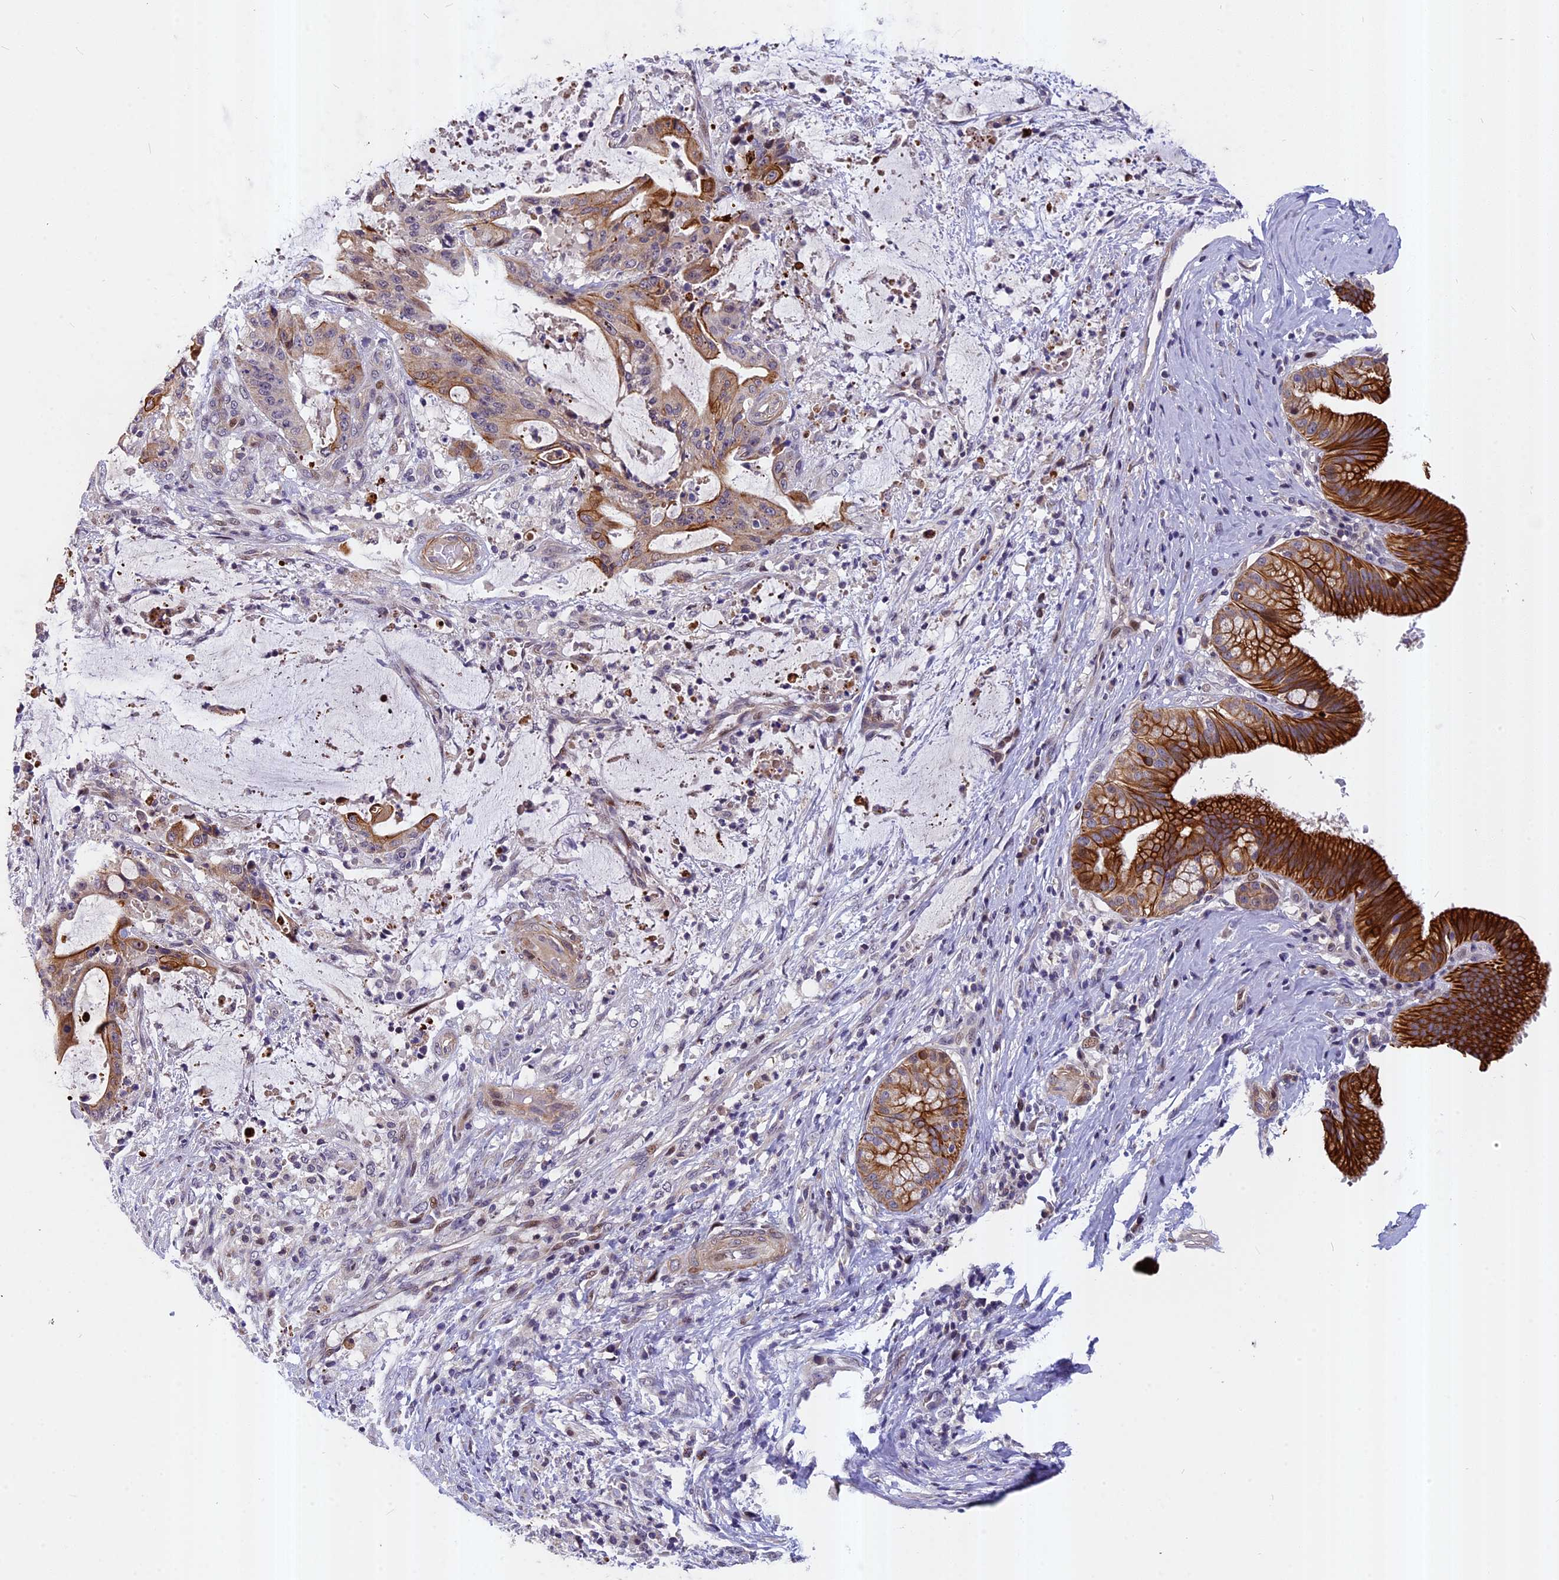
{"staining": {"intensity": "strong", "quantity": "<25%", "location": "cytoplasmic/membranous"}, "tissue": "liver cancer", "cell_type": "Tumor cells", "image_type": "cancer", "snomed": [{"axis": "morphology", "description": "Normal tissue, NOS"}, {"axis": "morphology", "description": "Cholangiocarcinoma"}, {"axis": "topography", "description": "Liver"}, {"axis": "topography", "description": "Peripheral nerve tissue"}], "caption": "Protein staining exhibits strong cytoplasmic/membranous staining in approximately <25% of tumor cells in cholangiocarcinoma (liver). (IHC, brightfield microscopy, high magnification).", "gene": "ANKRD34B", "patient": {"sex": "female", "age": 73}}